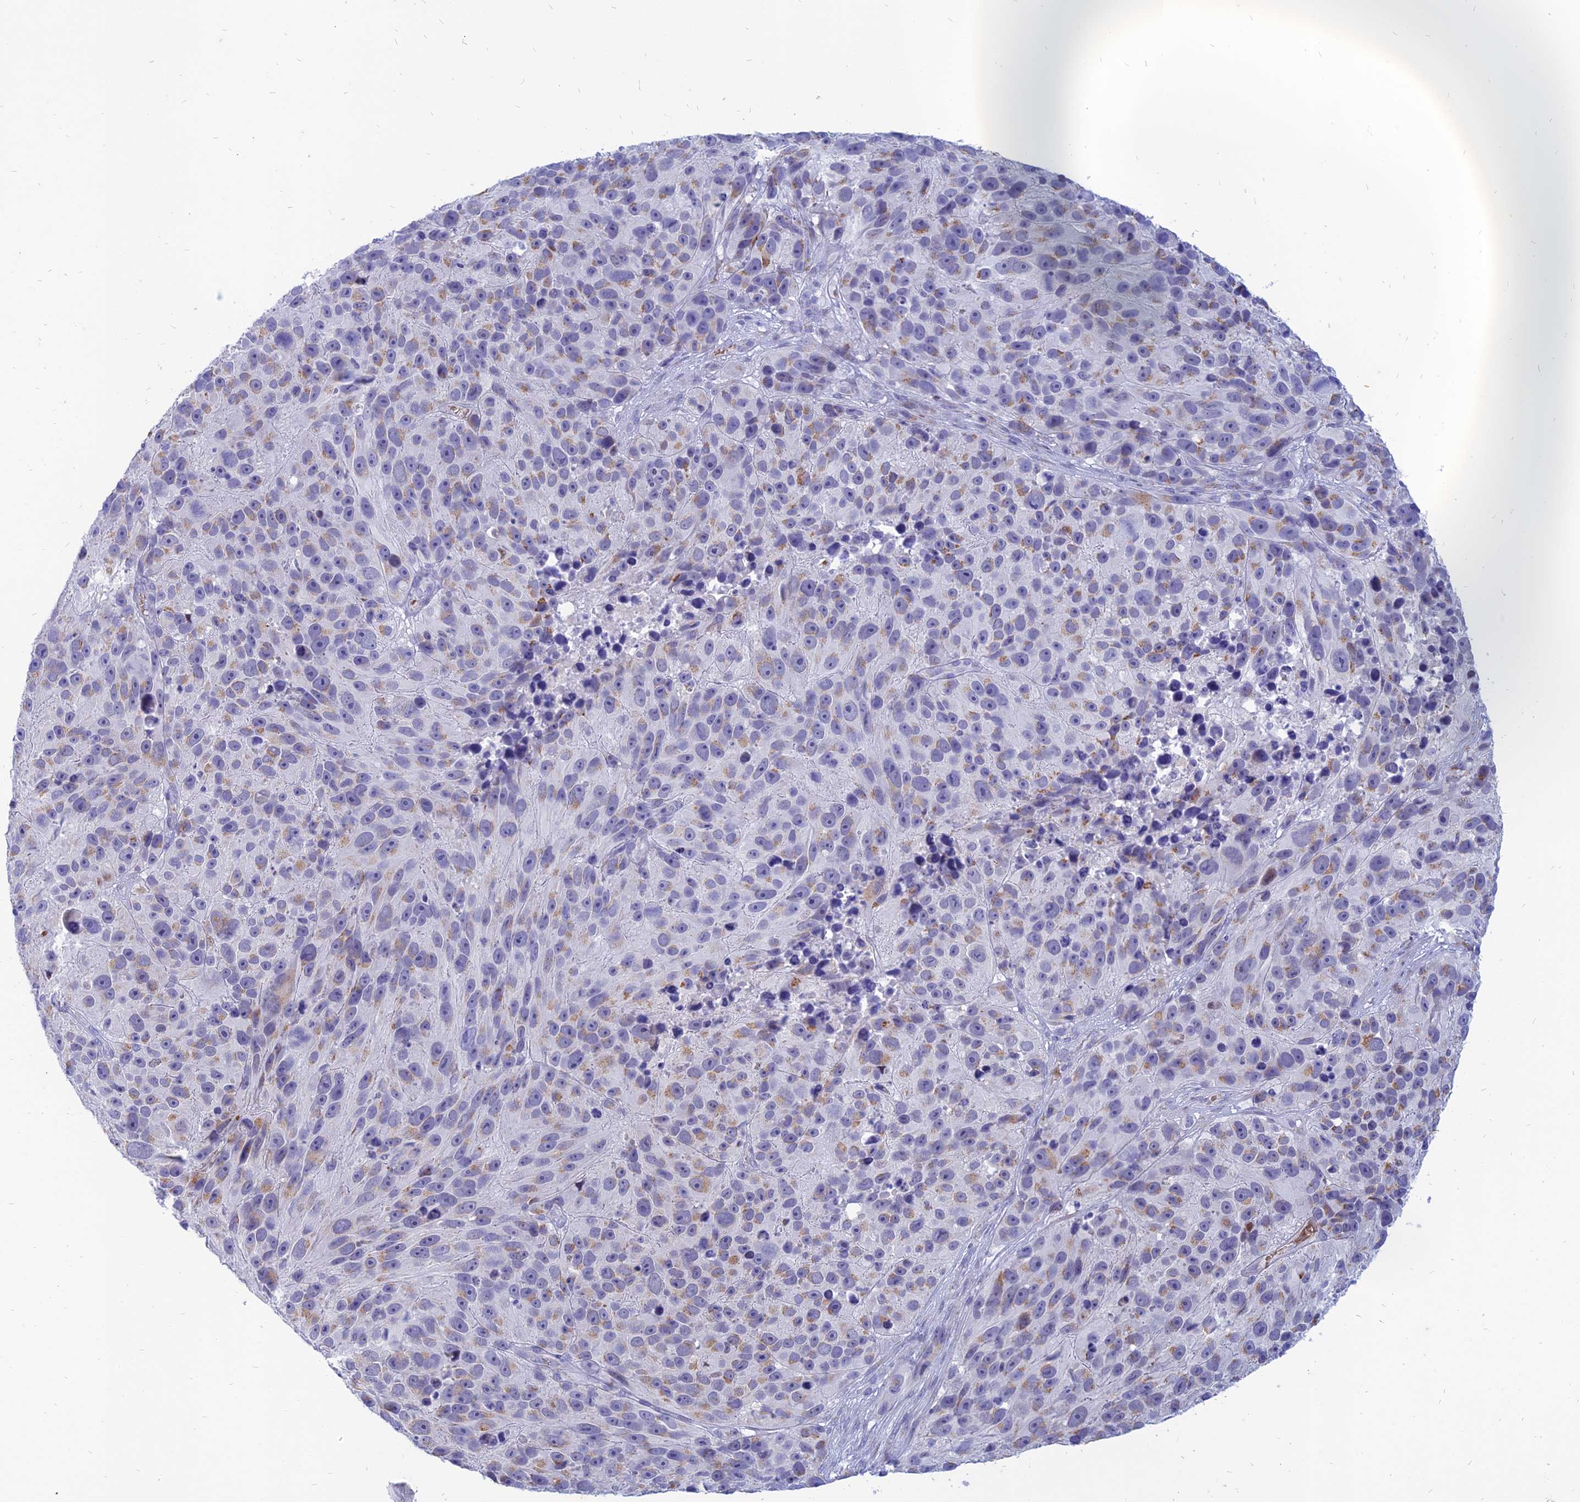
{"staining": {"intensity": "weak", "quantity": "<25%", "location": "cytoplasmic/membranous"}, "tissue": "melanoma", "cell_type": "Tumor cells", "image_type": "cancer", "snomed": [{"axis": "morphology", "description": "Malignant melanoma, NOS"}, {"axis": "topography", "description": "Skin"}], "caption": "Immunohistochemistry image of human melanoma stained for a protein (brown), which exhibits no expression in tumor cells.", "gene": "HHAT", "patient": {"sex": "male", "age": 84}}